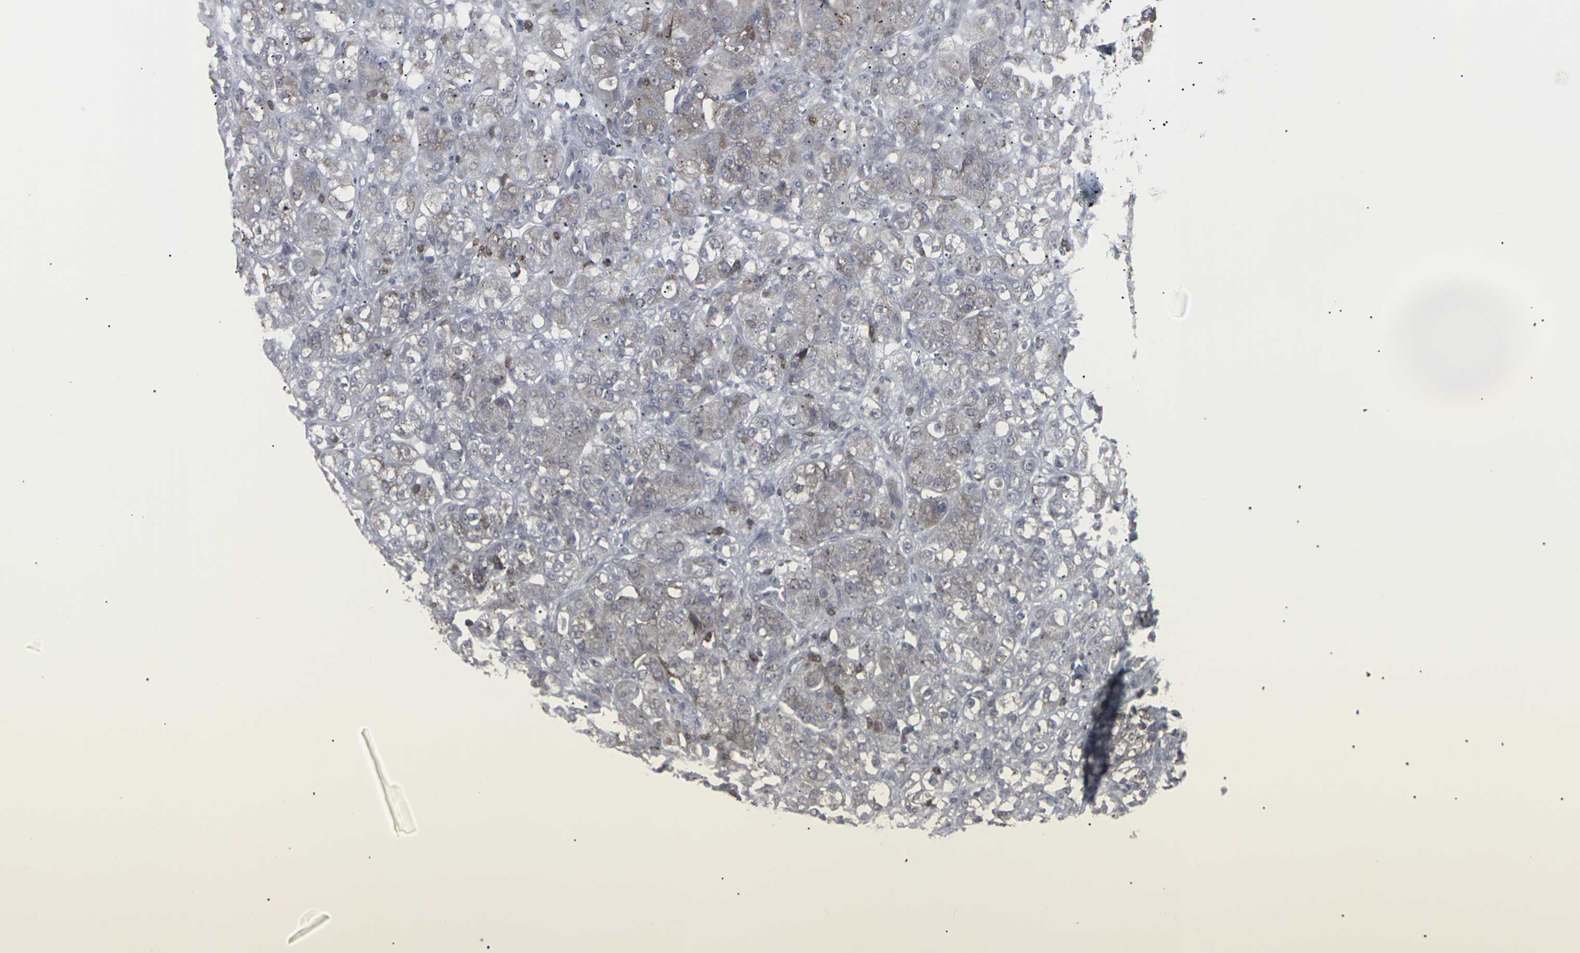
{"staining": {"intensity": "weak", "quantity": "<25%", "location": "cytoplasmic/membranous"}, "tissue": "renal cancer", "cell_type": "Tumor cells", "image_type": "cancer", "snomed": [{"axis": "morphology", "description": "Normal tissue, NOS"}, {"axis": "morphology", "description": "Adenocarcinoma, NOS"}, {"axis": "topography", "description": "Kidney"}], "caption": "Immunohistochemistry (IHC) micrograph of neoplastic tissue: human renal adenocarcinoma stained with DAB reveals no significant protein staining in tumor cells.", "gene": "APOBEC2", "patient": {"sex": "male", "age": 61}}